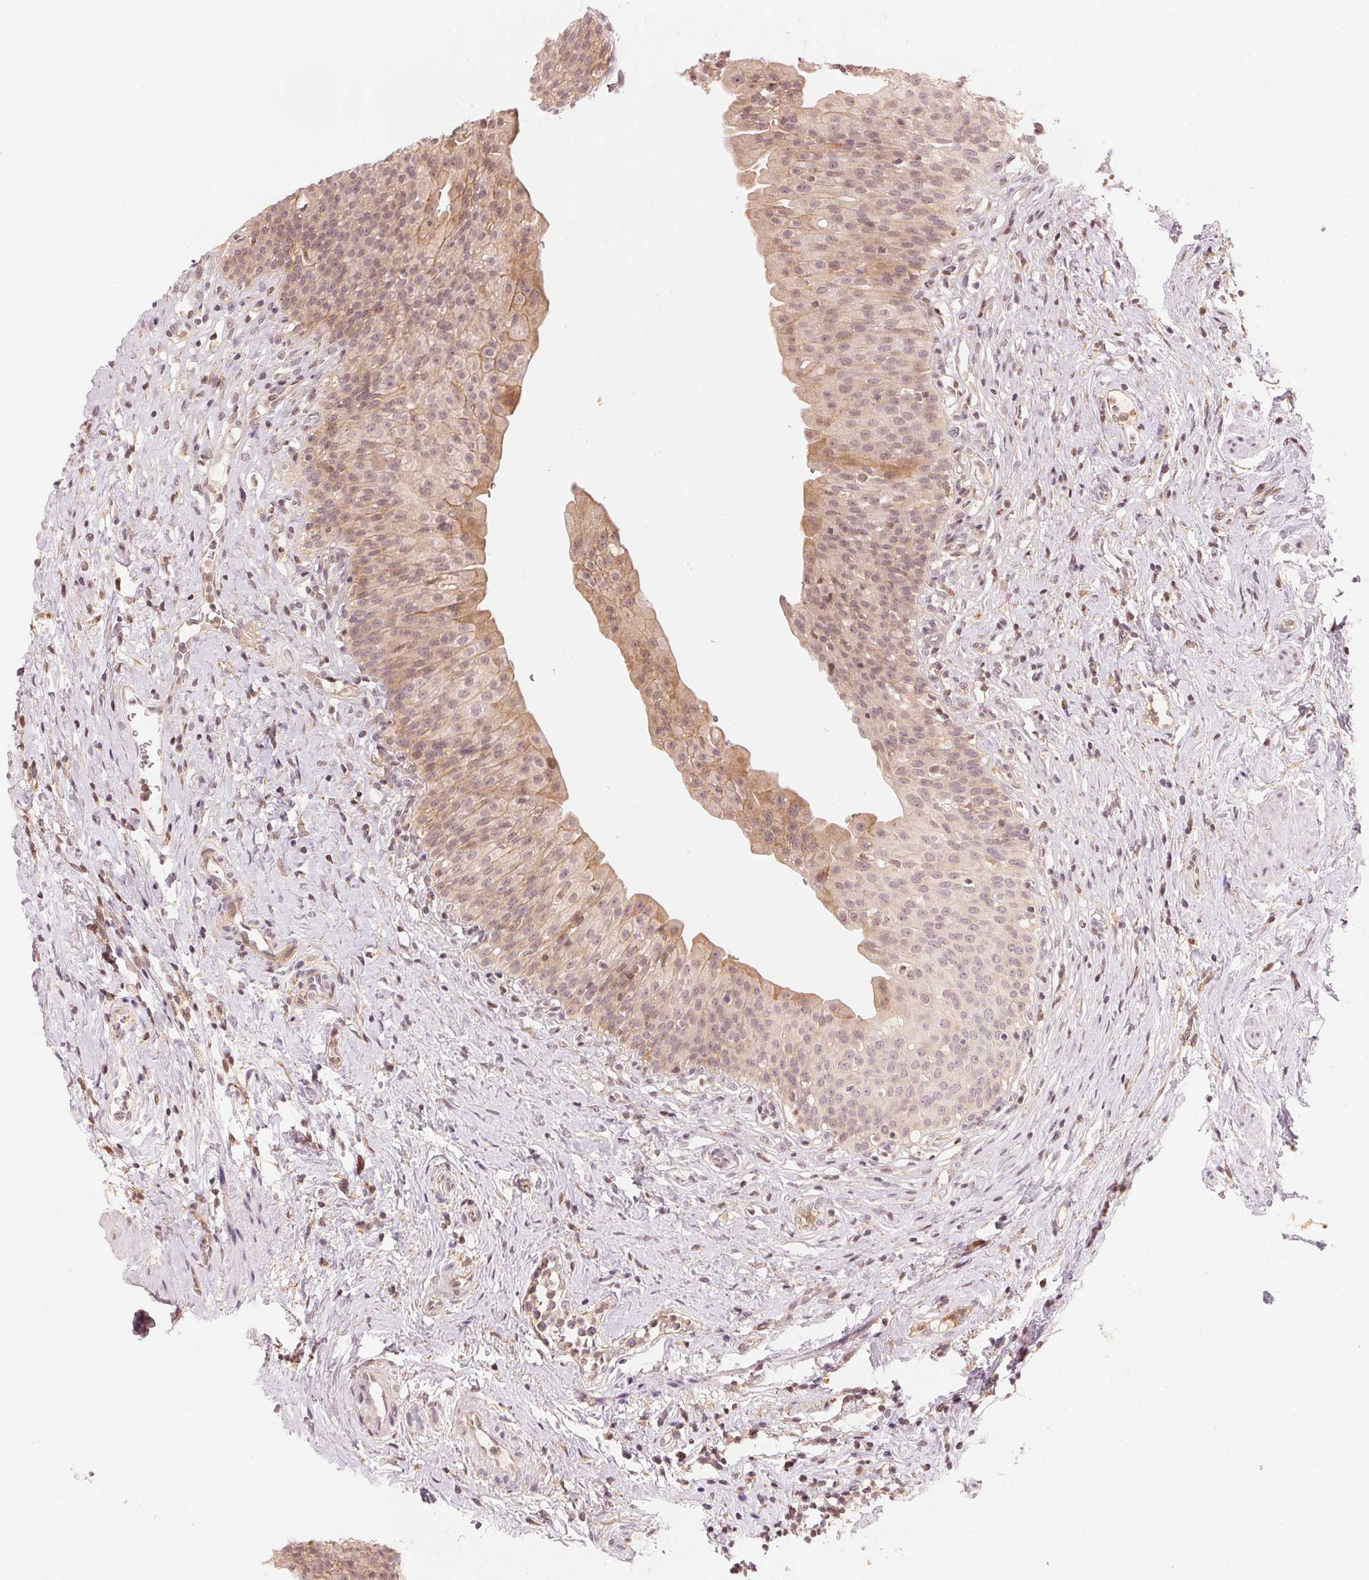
{"staining": {"intensity": "moderate", "quantity": ">75%", "location": "cytoplasmic/membranous"}, "tissue": "urinary bladder", "cell_type": "Urothelial cells", "image_type": "normal", "snomed": [{"axis": "morphology", "description": "Normal tissue, NOS"}, {"axis": "topography", "description": "Urinary bladder"}], "caption": "This photomicrograph reveals unremarkable urinary bladder stained with immunohistochemistry to label a protein in brown. The cytoplasmic/membranous of urothelial cells show moderate positivity for the protein. Nuclei are counter-stained blue.", "gene": "PRKN", "patient": {"sex": "male", "age": 76}}